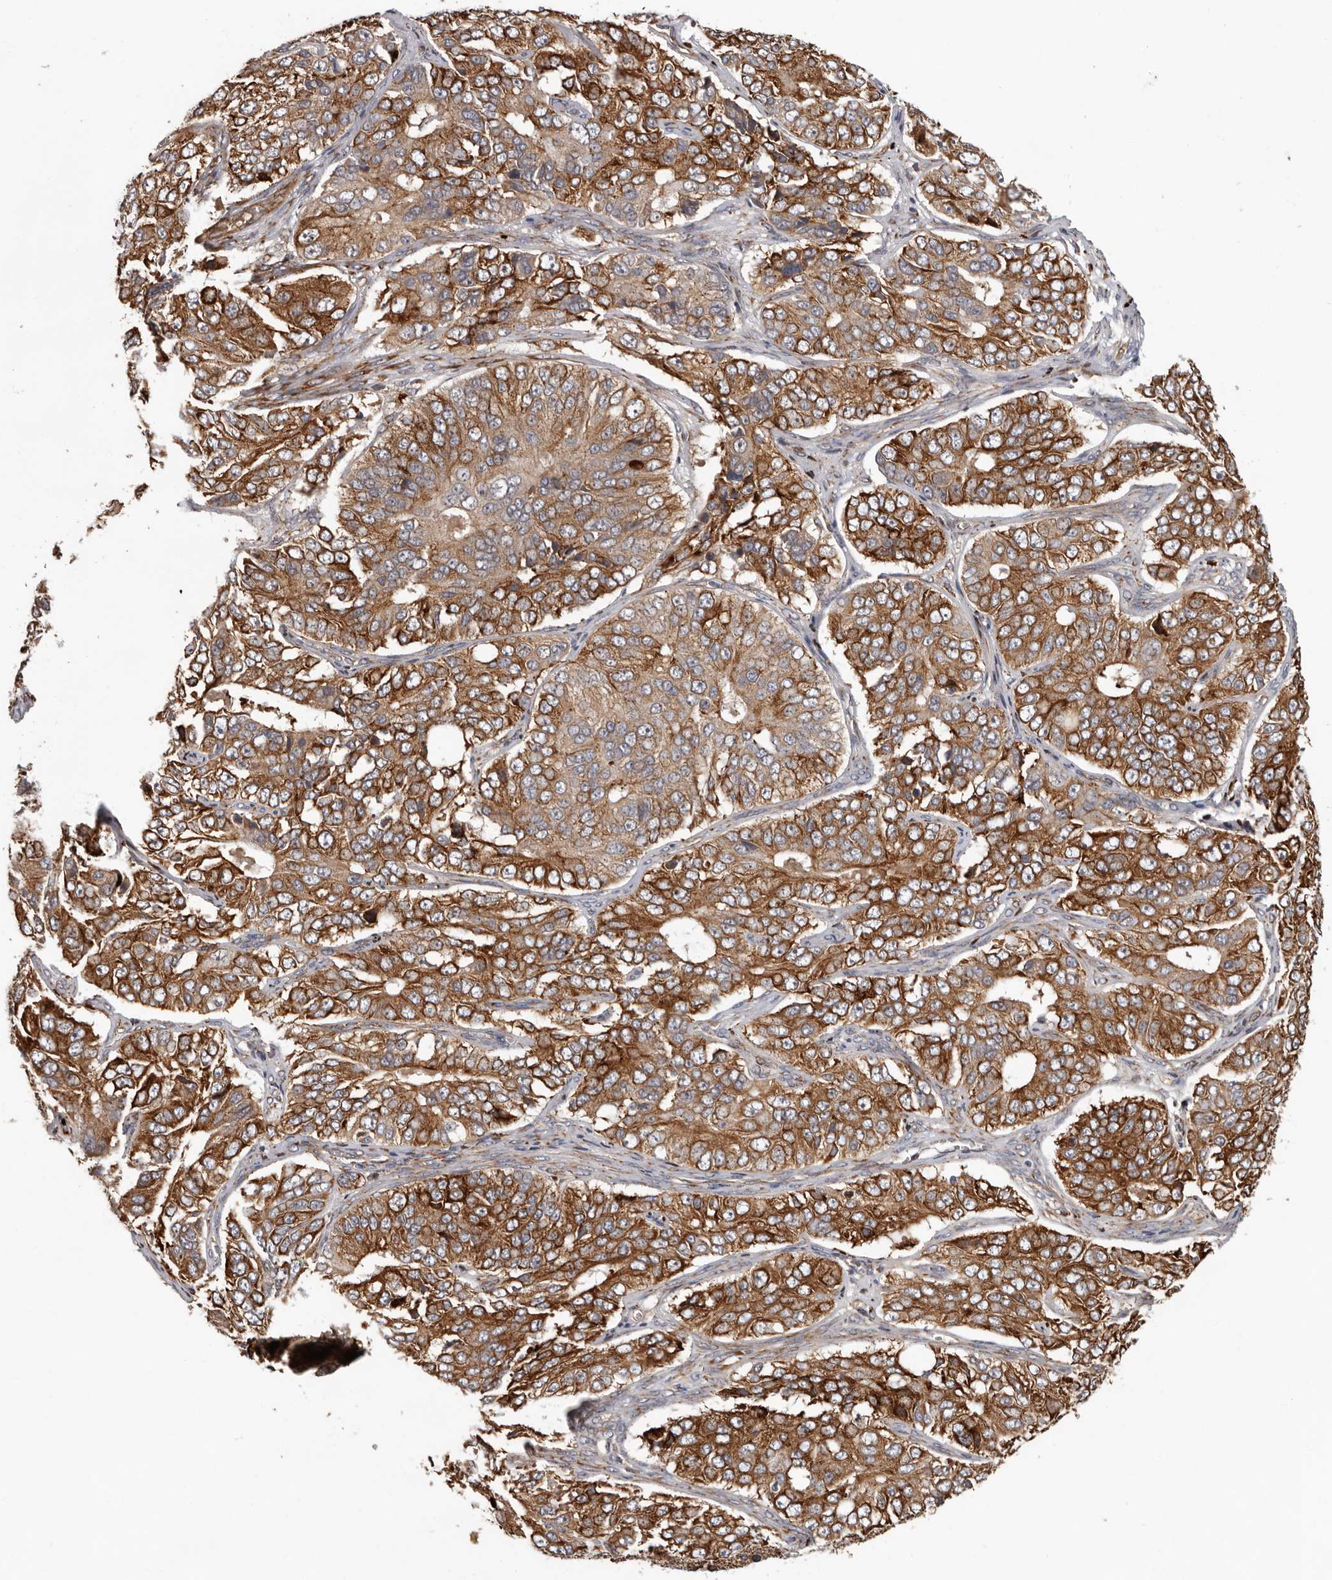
{"staining": {"intensity": "strong", "quantity": ">75%", "location": "cytoplasmic/membranous"}, "tissue": "ovarian cancer", "cell_type": "Tumor cells", "image_type": "cancer", "snomed": [{"axis": "morphology", "description": "Carcinoma, endometroid"}, {"axis": "topography", "description": "Ovary"}], "caption": "A brown stain highlights strong cytoplasmic/membranous positivity of a protein in ovarian endometroid carcinoma tumor cells.", "gene": "MTF1", "patient": {"sex": "female", "age": 51}}